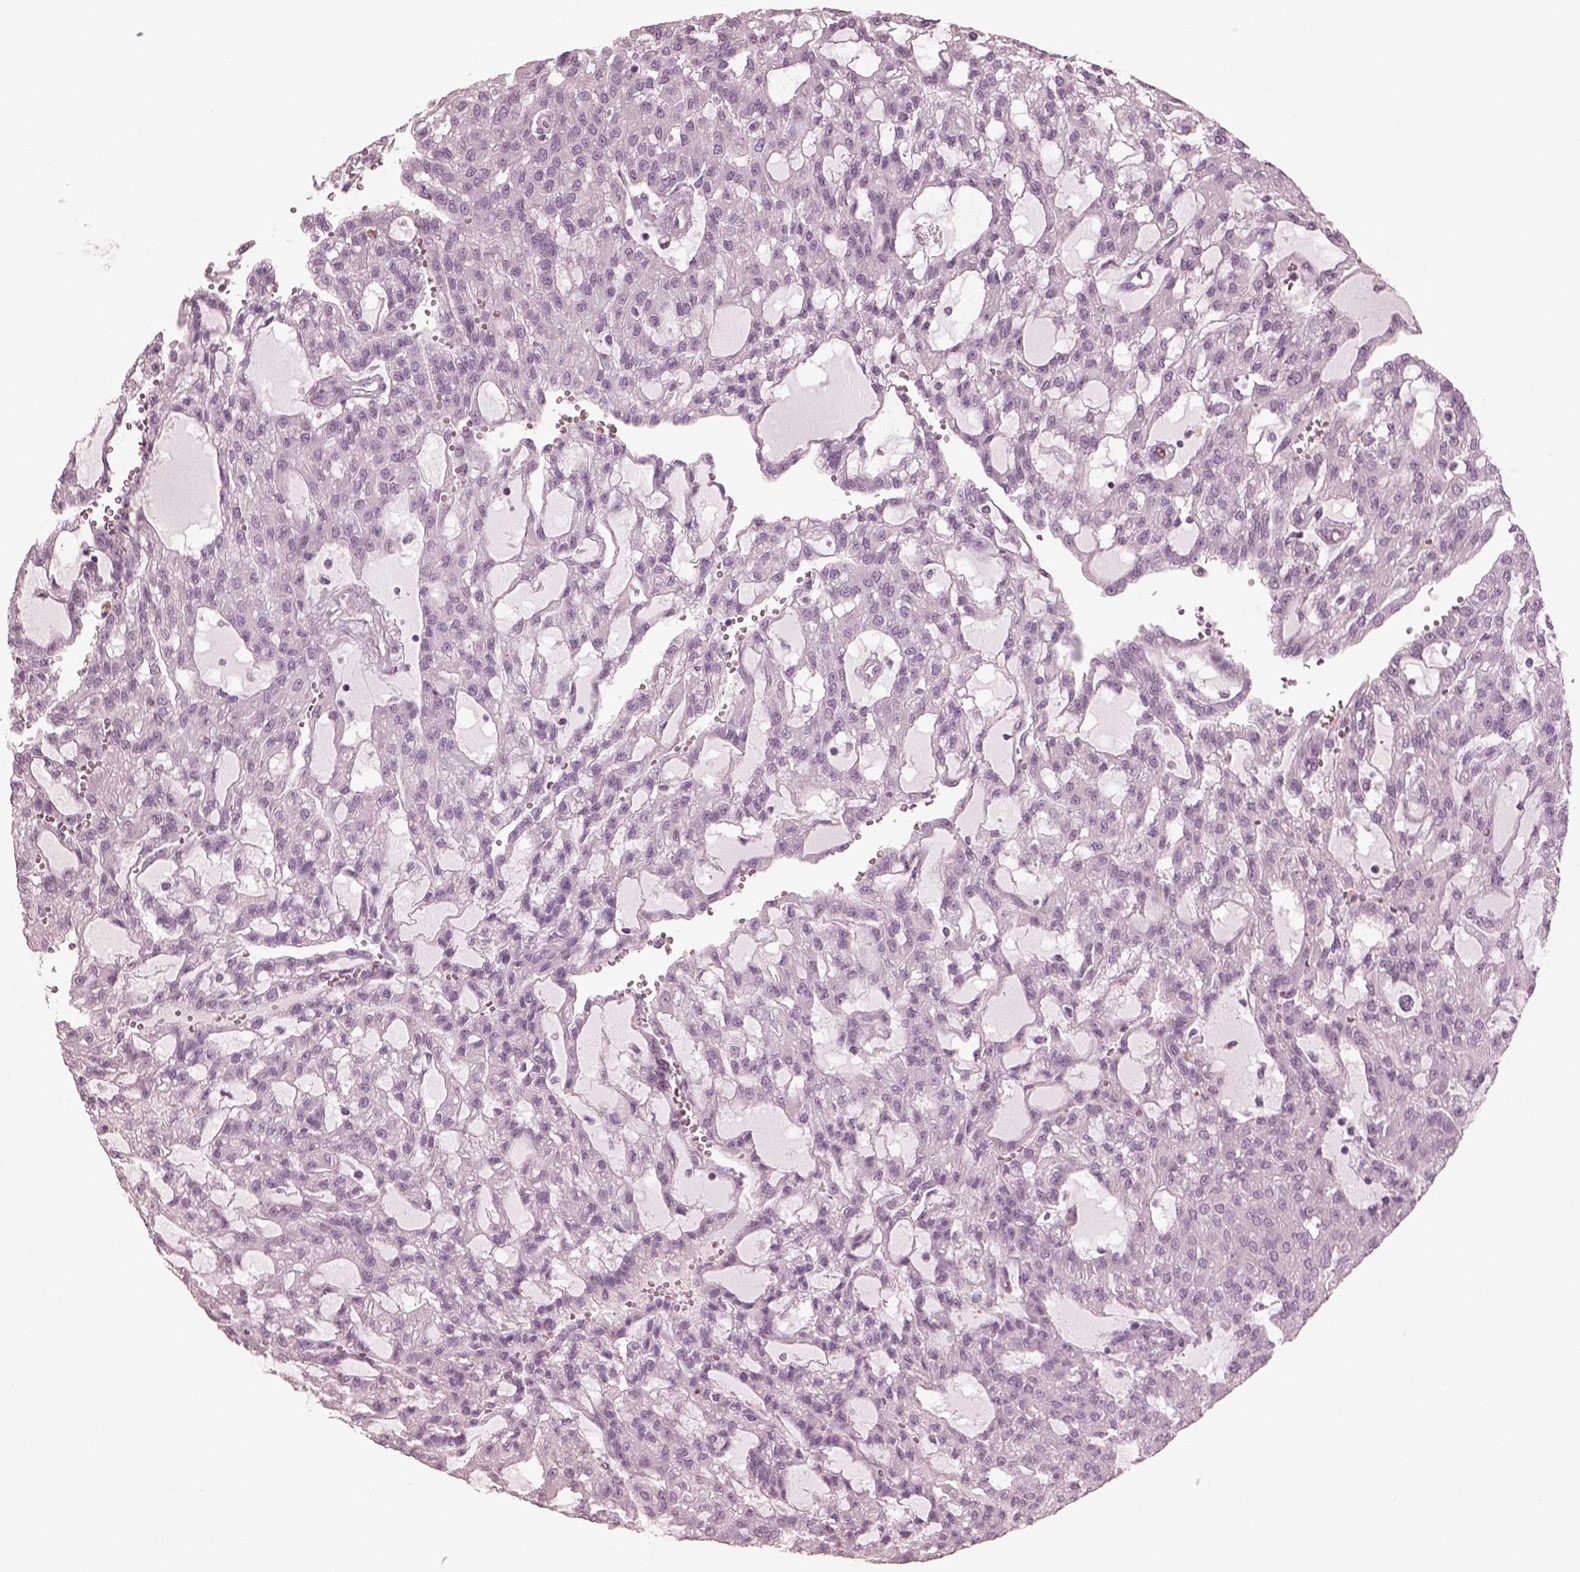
{"staining": {"intensity": "negative", "quantity": "none", "location": "none"}, "tissue": "renal cancer", "cell_type": "Tumor cells", "image_type": "cancer", "snomed": [{"axis": "morphology", "description": "Adenocarcinoma, NOS"}, {"axis": "topography", "description": "Kidney"}], "caption": "This is a histopathology image of immunohistochemistry staining of renal cancer (adenocarcinoma), which shows no positivity in tumor cells. The staining is performed using DAB (3,3'-diaminobenzidine) brown chromogen with nuclei counter-stained in using hematoxylin.", "gene": "C2orf81", "patient": {"sex": "male", "age": 63}}